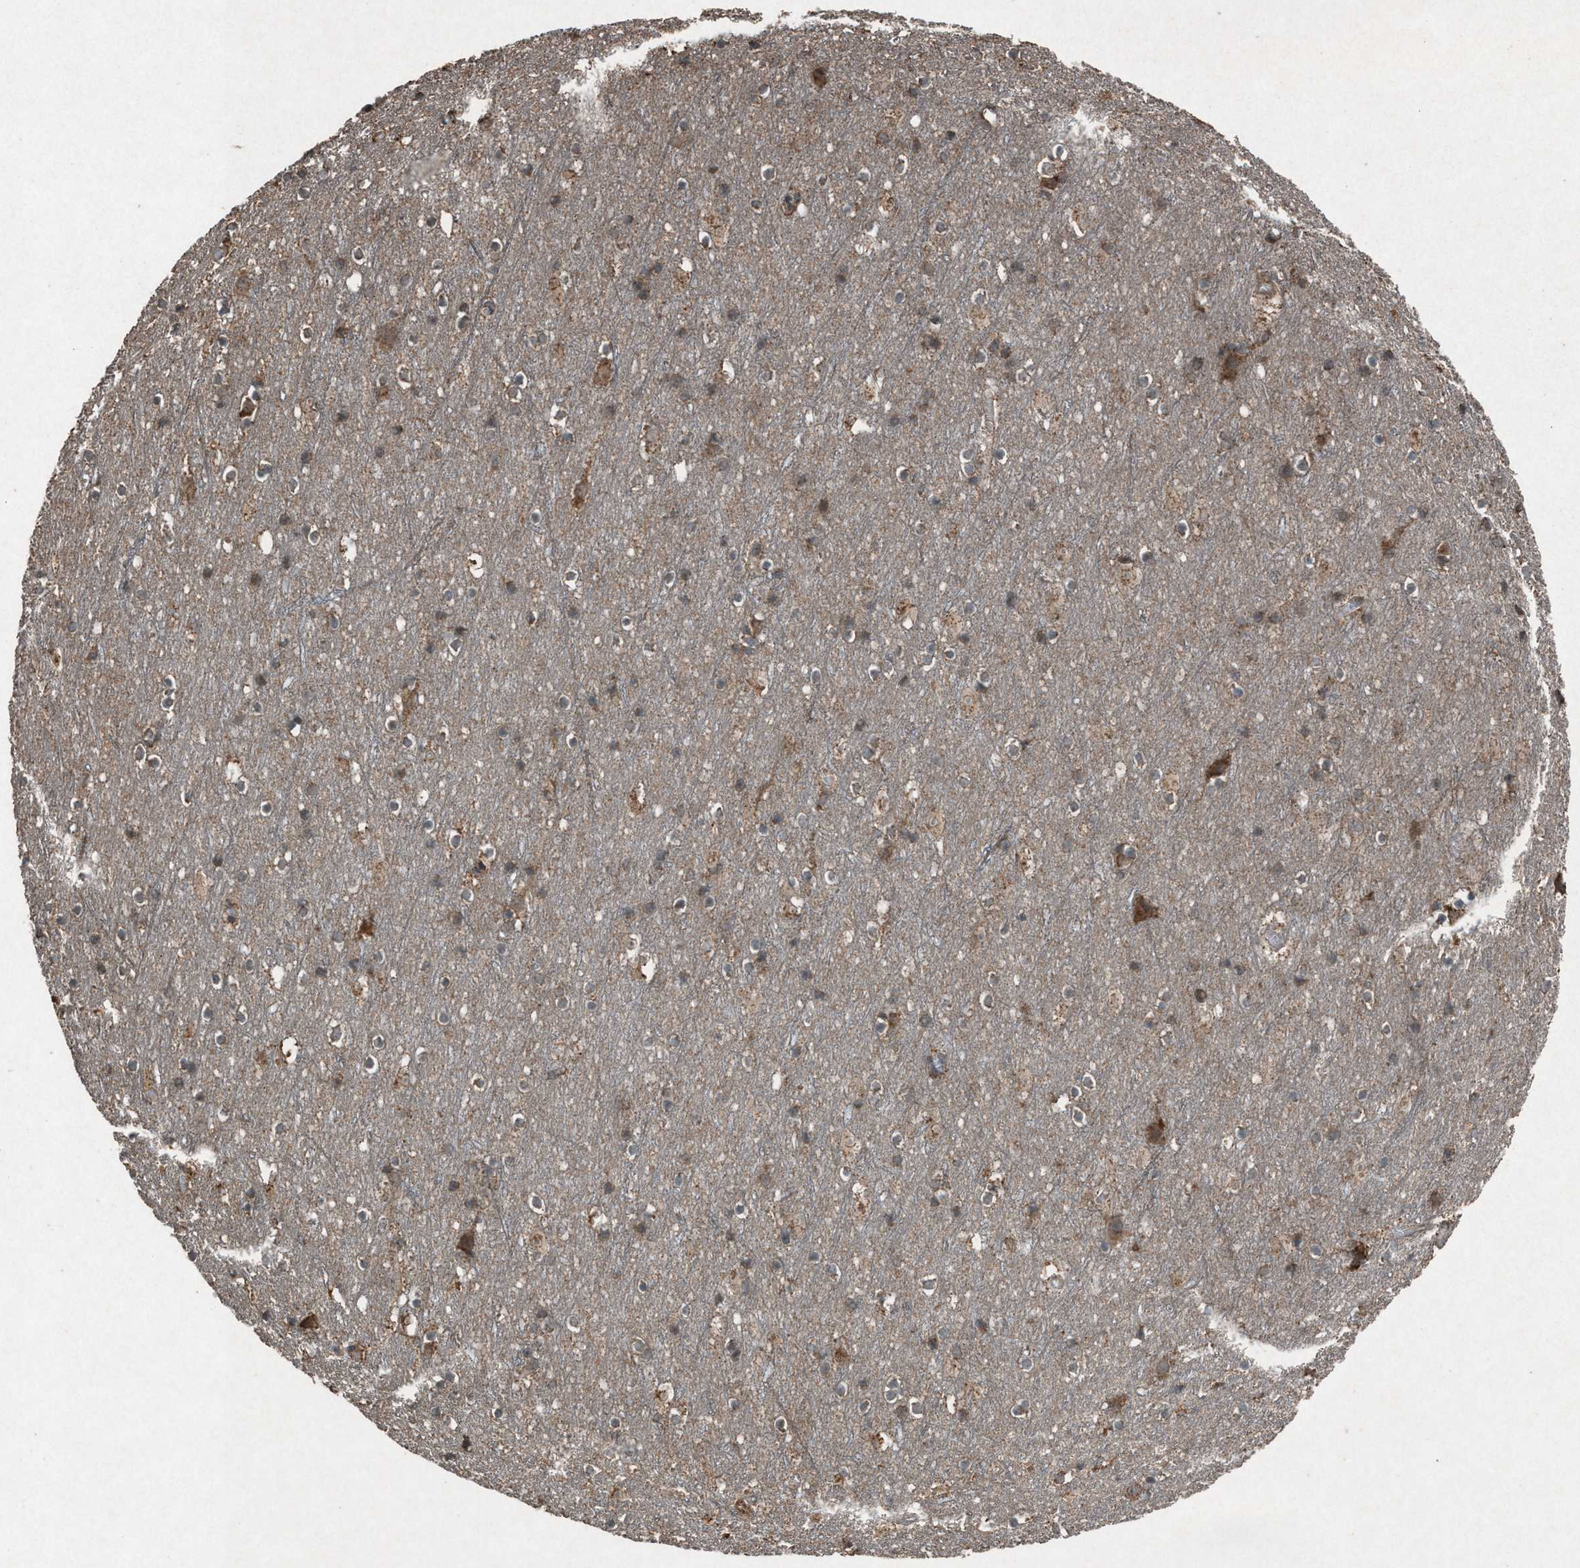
{"staining": {"intensity": "weak", "quantity": ">75%", "location": "cytoplasmic/membranous"}, "tissue": "cerebral cortex", "cell_type": "Endothelial cells", "image_type": "normal", "snomed": [{"axis": "morphology", "description": "Normal tissue, NOS"}, {"axis": "topography", "description": "Cerebral cortex"}], "caption": "IHC of unremarkable cerebral cortex shows low levels of weak cytoplasmic/membranous expression in about >75% of endothelial cells.", "gene": "CALR", "patient": {"sex": "male", "age": 45}}